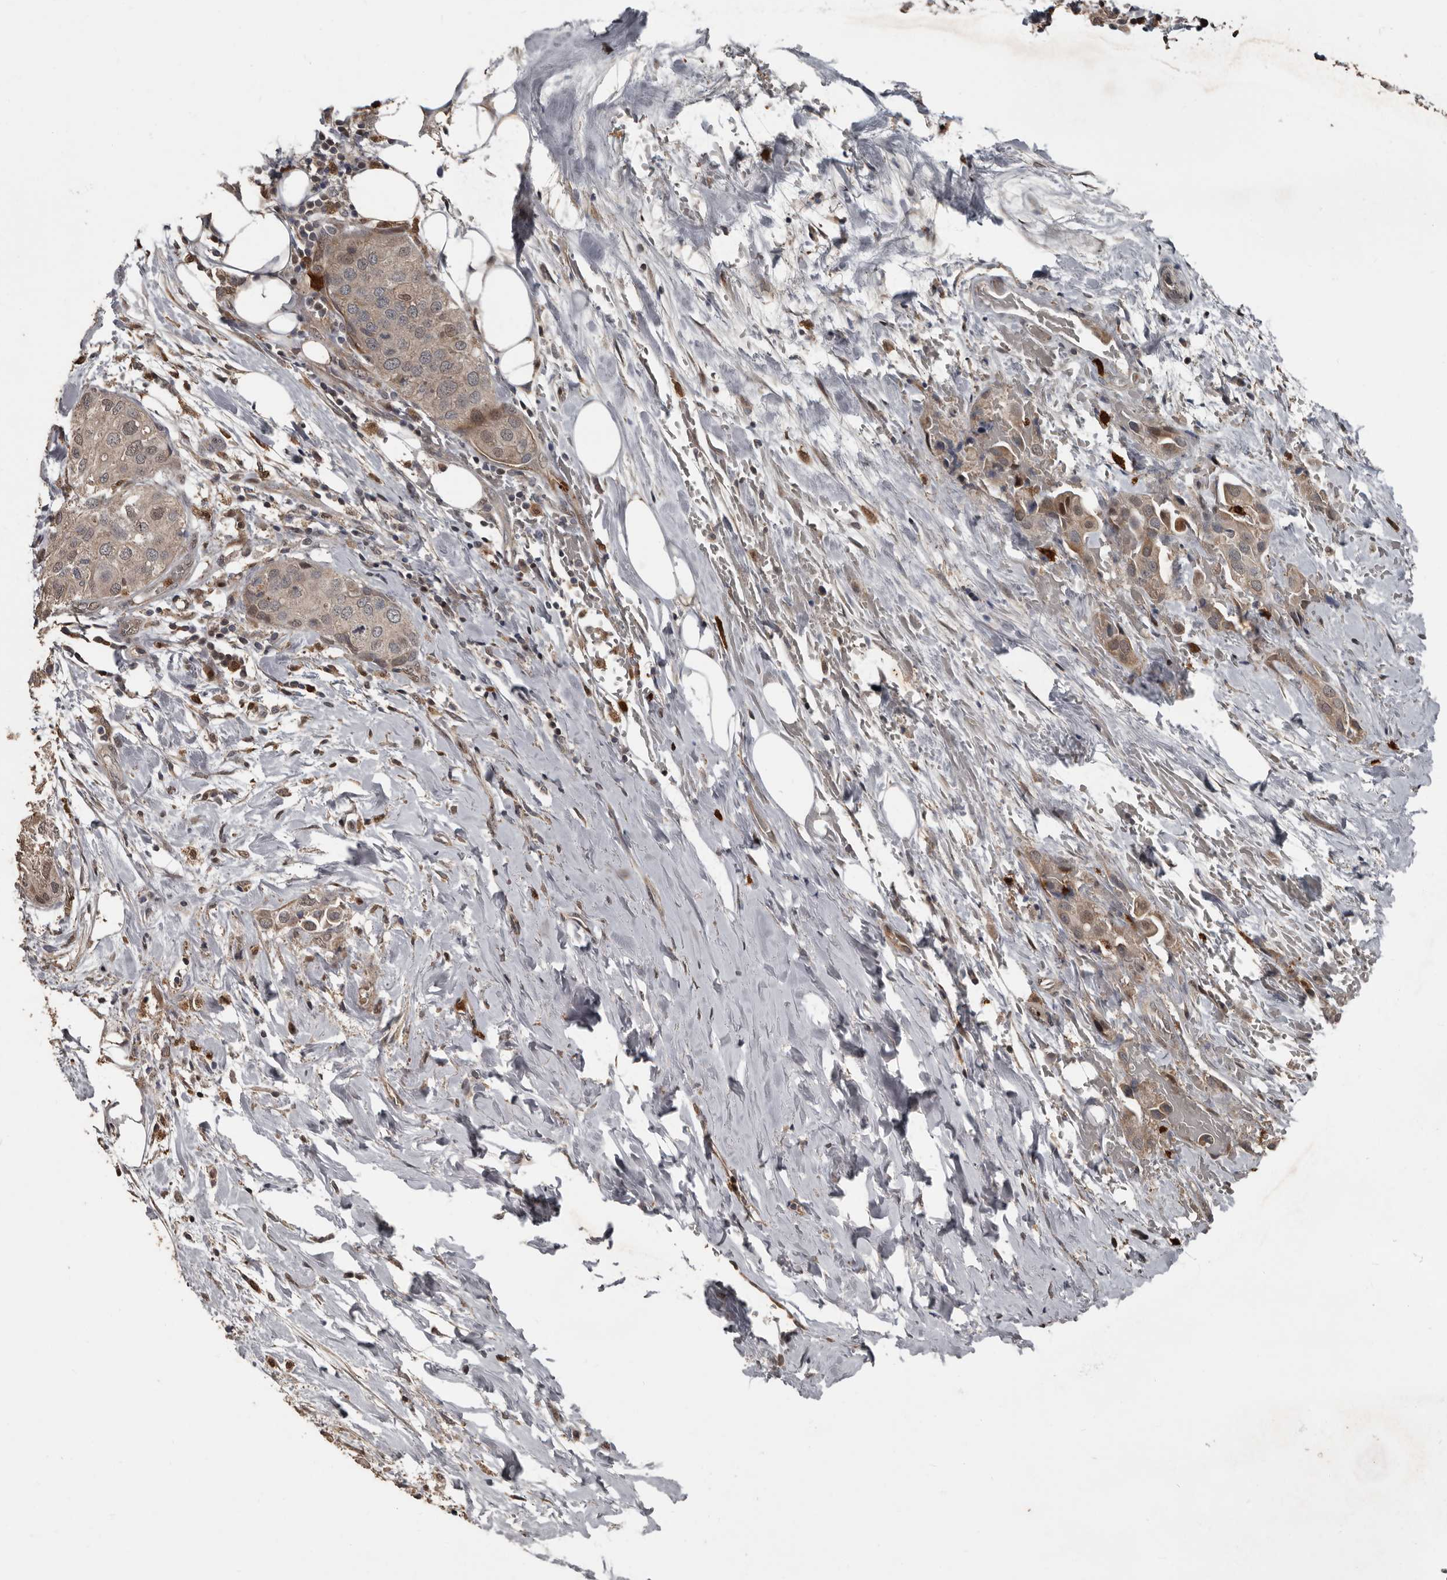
{"staining": {"intensity": "weak", "quantity": ">75%", "location": "cytoplasmic/membranous,nuclear"}, "tissue": "urothelial cancer", "cell_type": "Tumor cells", "image_type": "cancer", "snomed": [{"axis": "morphology", "description": "Urothelial carcinoma, High grade"}, {"axis": "topography", "description": "Urinary bladder"}], "caption": "Protein positivity by immunohistochemistry (IHC) reveals weak cytoplasmic/membranous and nuclear expression in about >75% of tumor cells in high-grade urothelial carcinoma.", "gene": "FSBP", "patient": {"sex": "male", "age": 64}}